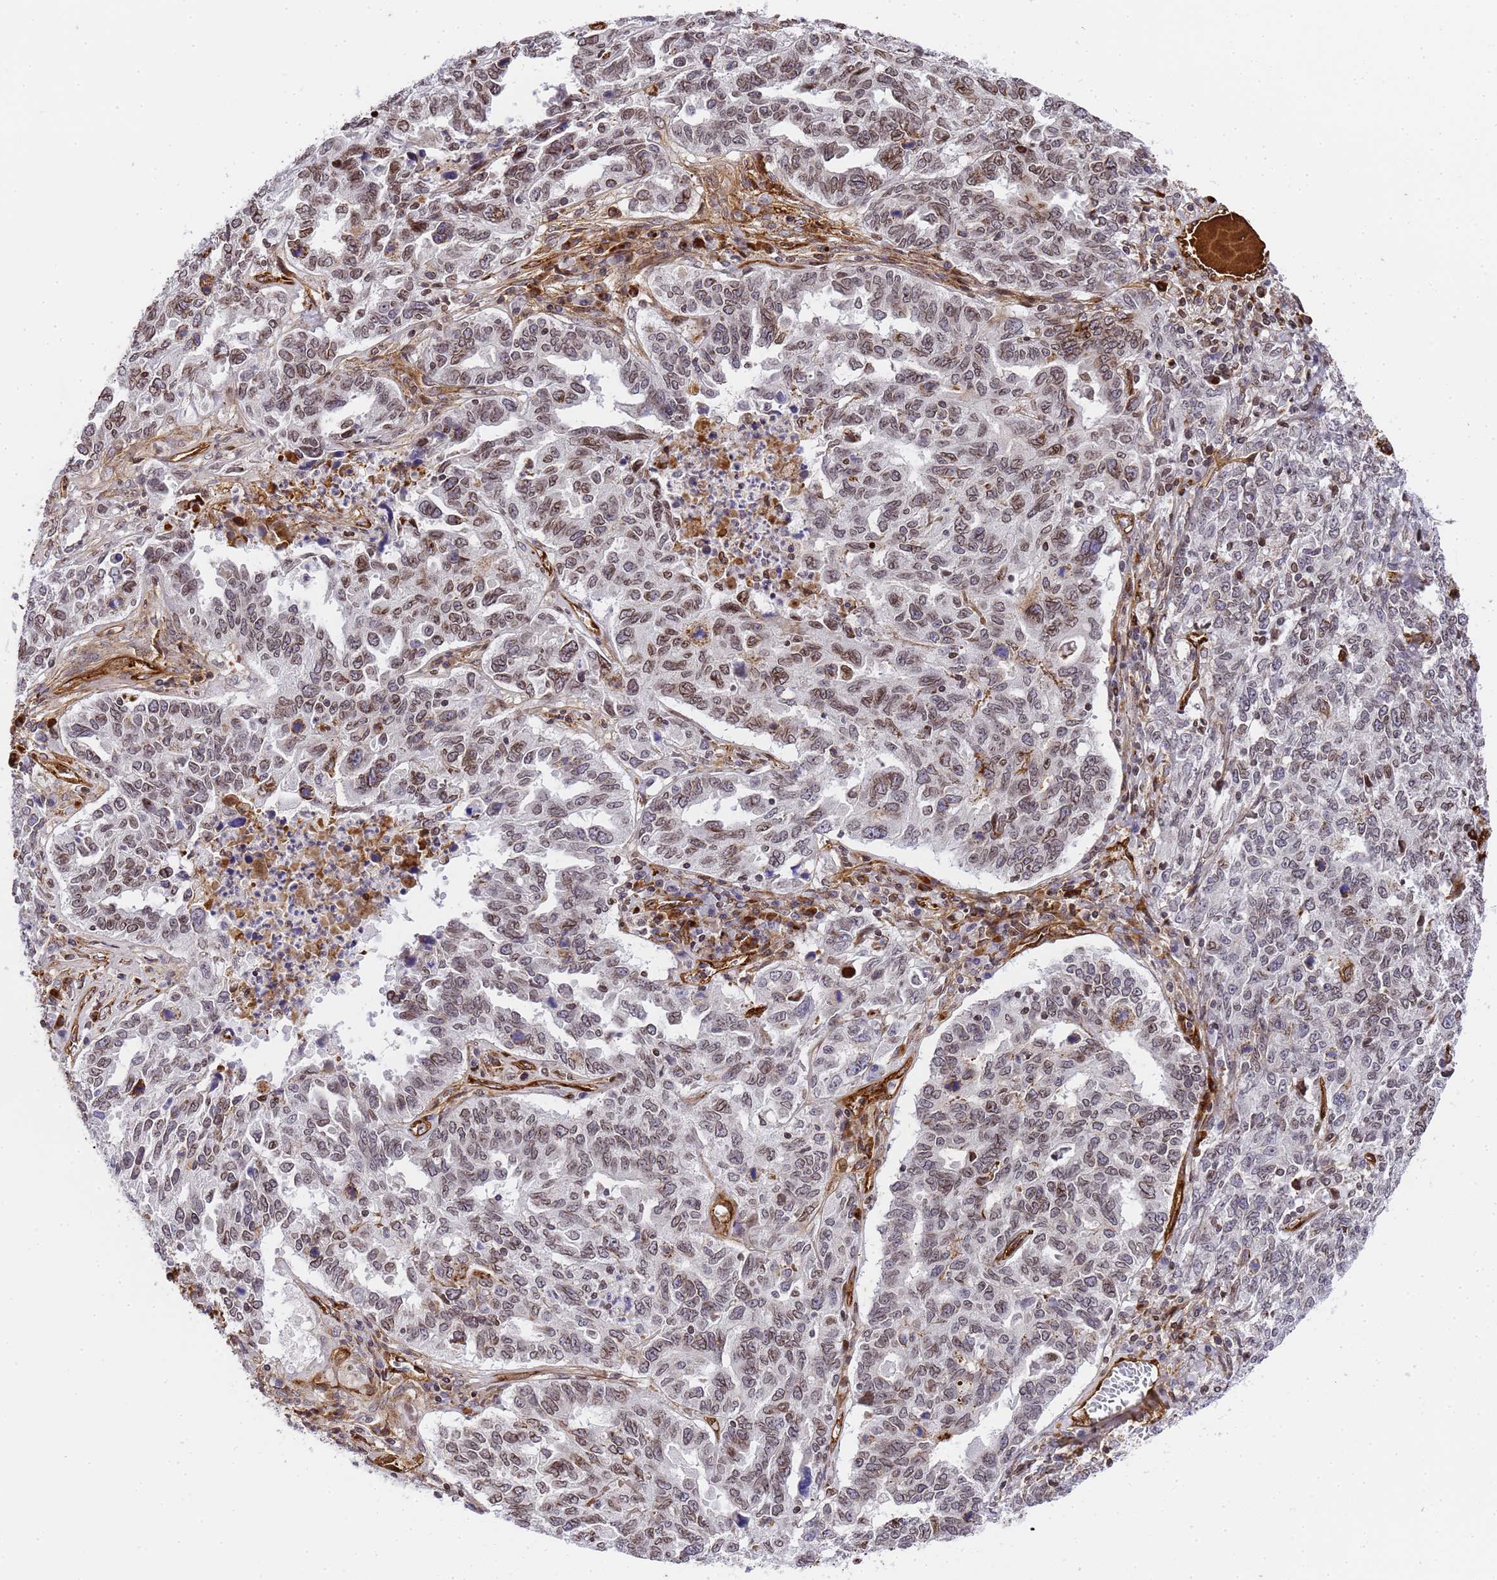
{"staining": {"intensity": "moderate", "quantity": "<25%", "location": "cytoplasmic/membranous,nuclear"}, "tissue": "ovarian cancer", "cell_type": "Tumor cells", "image_type": "cancer", "snomed": [{"axis": "morphology", "description": "Carcinoma, endometroid"}, {"axis": "topography", "description": "Ovary"}], "caption": "The micrograph exhibits staining of endometroid carcinoma (ovarian), revealing moderate cytoplasmic/membranous and nuclear protein staining (brown color) within tumor cells. (brown staining indicates protein expression, while blue staining denotes nuclei).", "gene": "IGFBP7", "patient": {"sex": "female", "age": 62}}